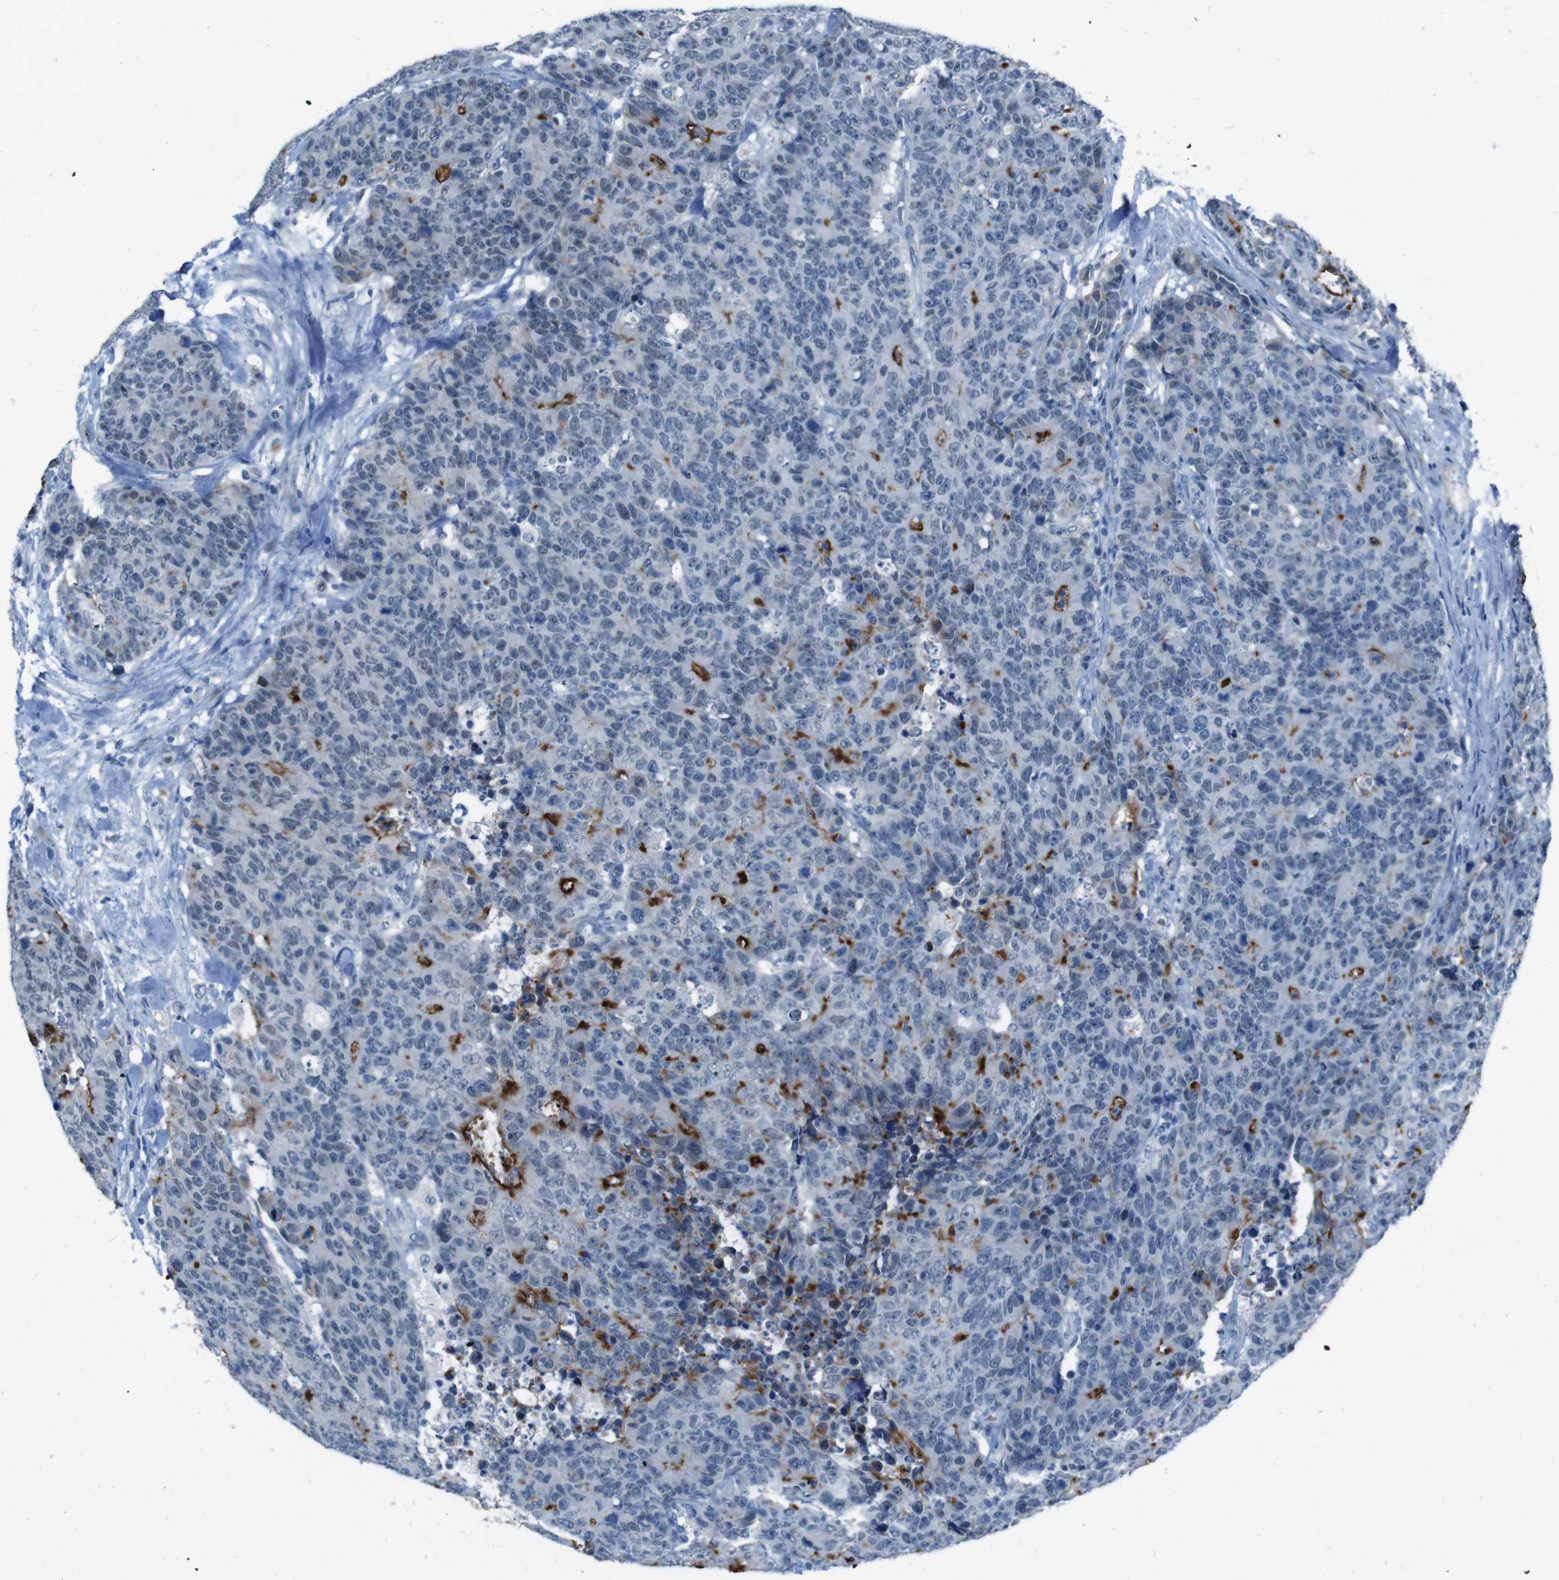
{"staining": {"intensity": "strong", "quantity": "<25%", "location": "cytoplasmic/membranous"}, "tissue": "colorectal cancer", "cell_type": "Tumor cells", "image_type": "cancer", "snomed": [{"axis": "morphology", "description": "Adenocarcinoma, NOS"}, {"axis": "topography", "description": "Colon"}], "caption": "The photomicrograph reveals a brown stain indicating the presence of a protein in the cytoplasmic/membranous of tumor cells in colorectal cancer (adenocarcinoma). The protein is stained brown, and the nuclei are stained in blue (DAB (3,3'-diaminobenzidine) IHC with brightfield microscopy, high magnification).", "gene": "CDHR2", "patient": {"sex": "female", "age": 86}}